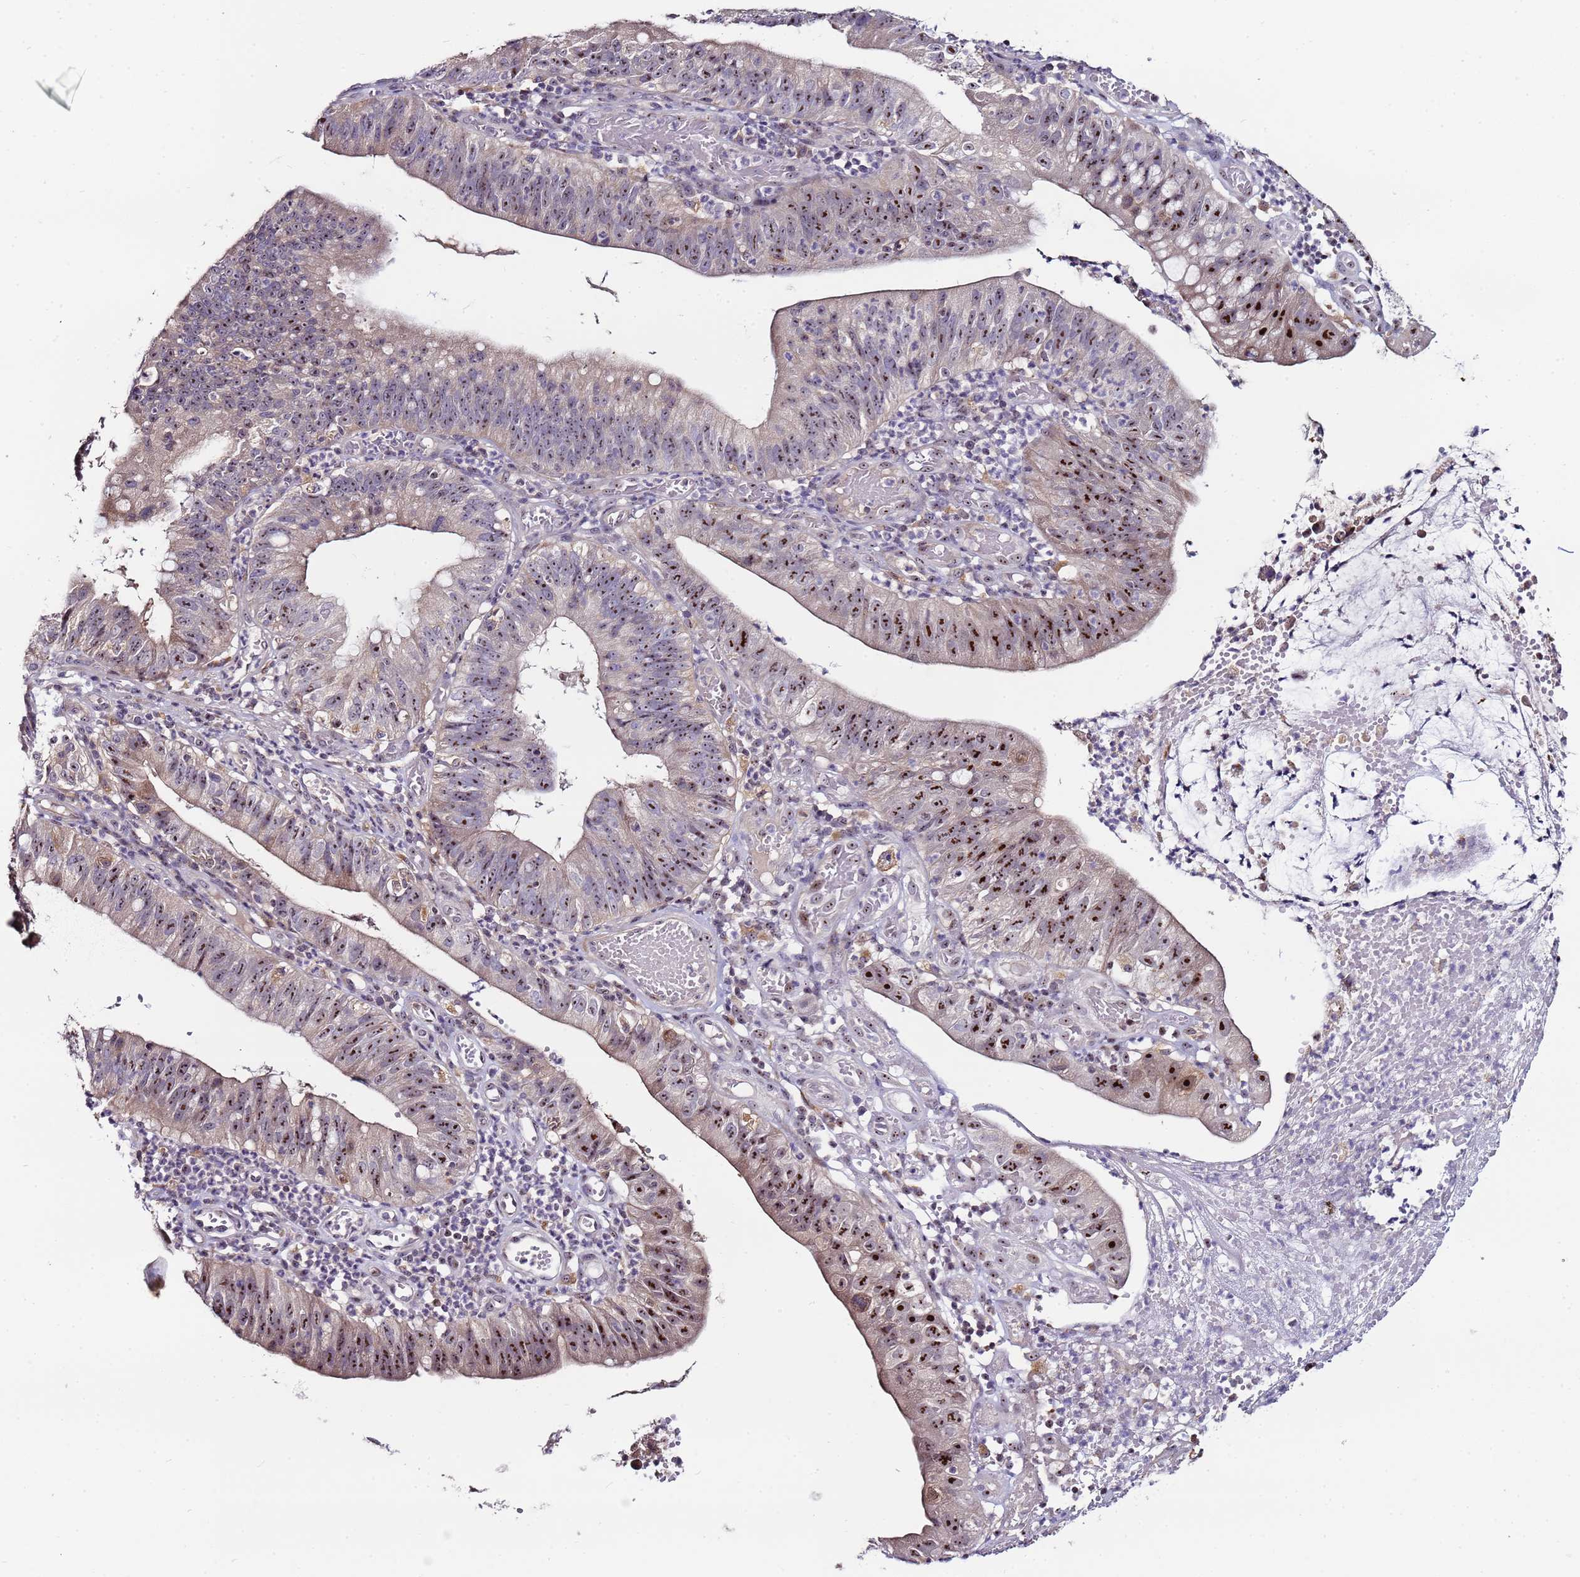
{"staining": {"intensity": "strong", "quantity": ">75%", "location": "nuclear"}, "tissue": "stomach cancer", "cell_type": "Tumor cells", "image_type": "cancer", "snomed": [{"axis": "morphology", "description": "Adenocarcinoma, NOS"}, {"axis": "topography", "description": "Stomach"}], "caption": "Stomach cancer stained with DAB immunohistochemistry (IHC) reveals high levels of strong nuclear positivity in about >75% of tumor cells.", "gene": "KRI1", "patient": {"sex": "male", "age": 59}}